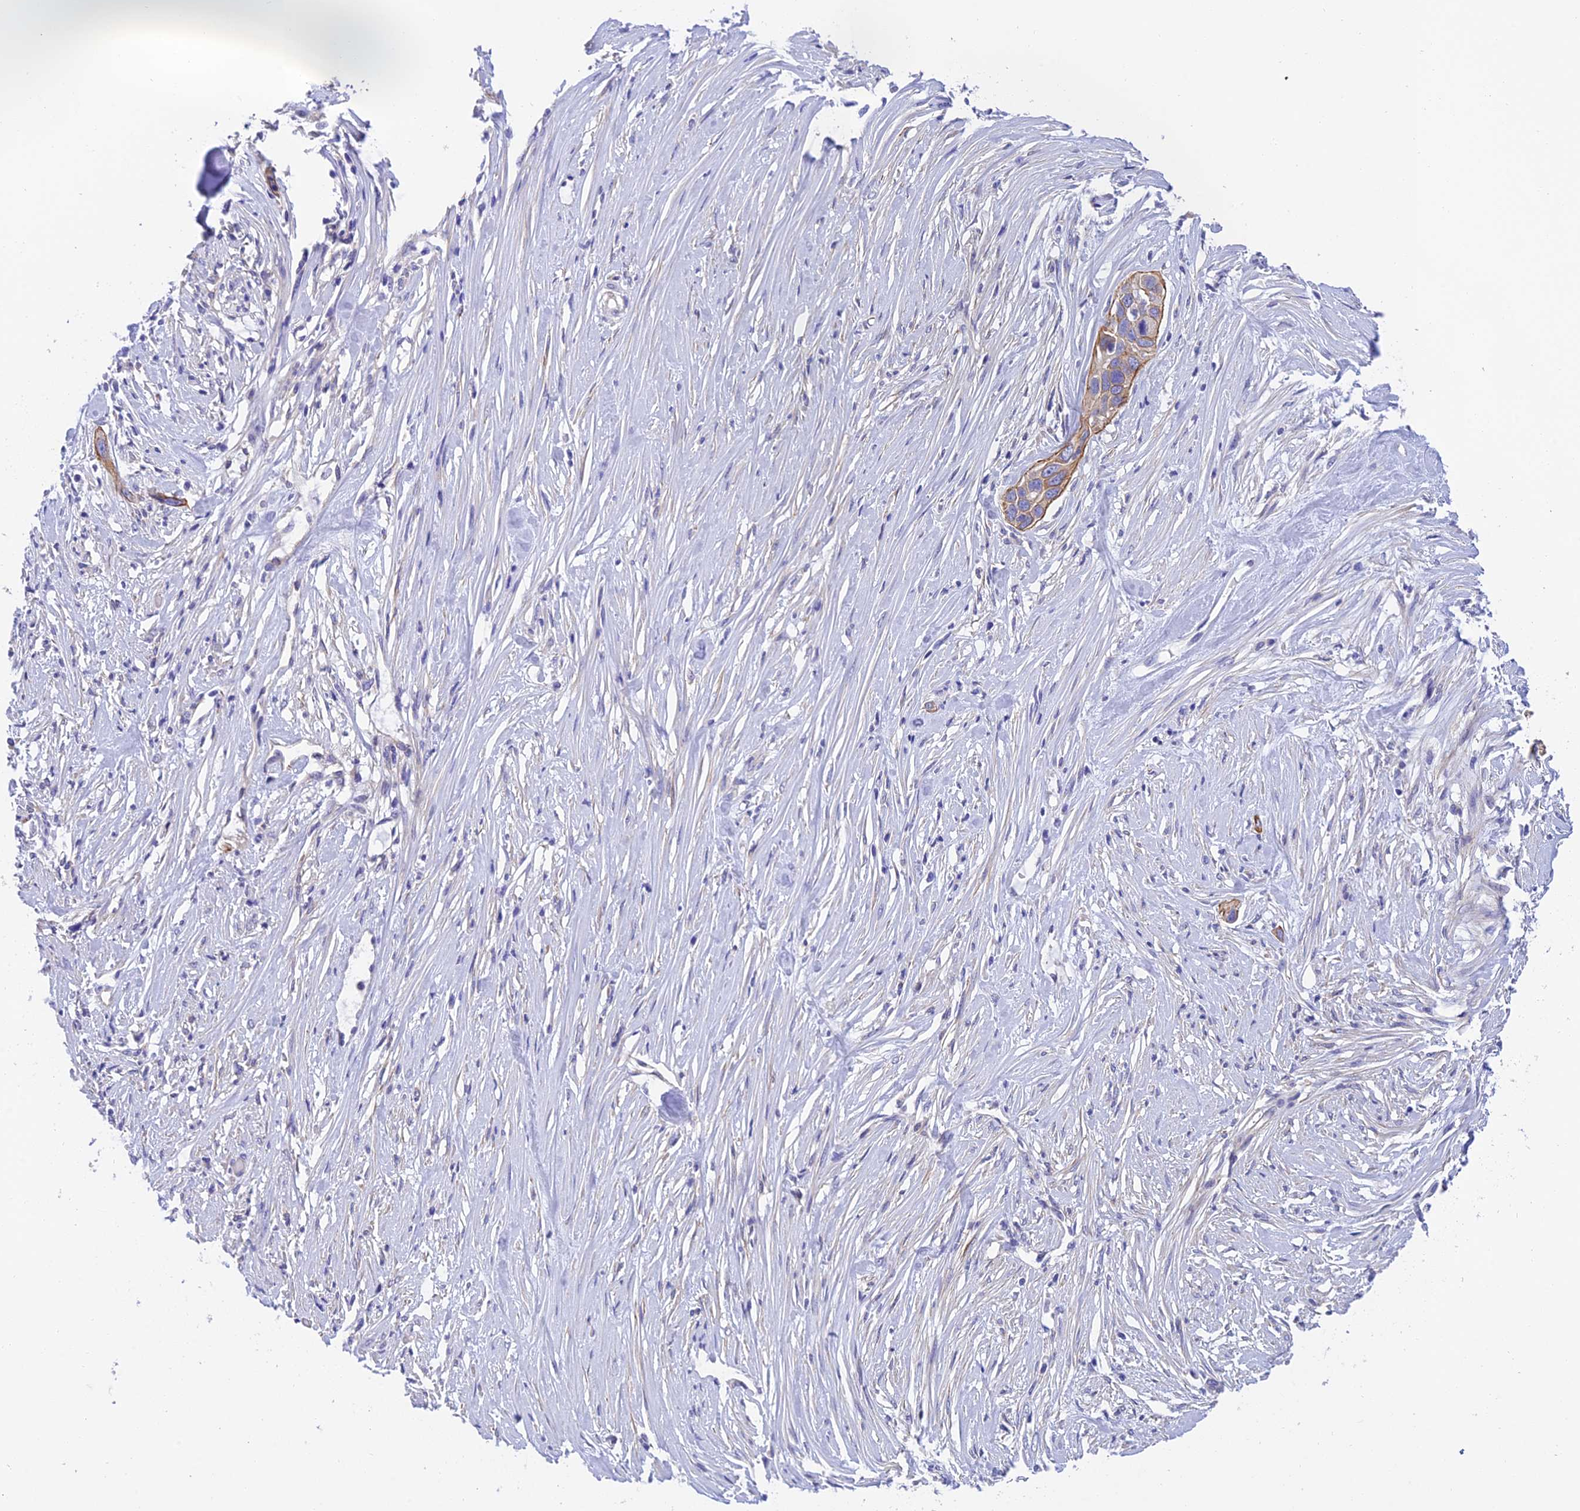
{"staining": {"intensity": "weak", "quantity": "25%-75%", "location": "cytoplasmic/membranous"}, "tissue": "pancreatic cancer", "cell_type": "Tumor cells", "image_type": "cancer", "snomed": [{"axis": "morphology", "description": "Adenocarcinoma, NOS"}, {"axis": "topography", "description": "Pancreas"}], "caption": "This micrograph exhibits IHC staining of adenocarcinoma (pancreatic), with low weak cytoplasmic/membranous staining in about 25%-75% of tumor cells.", "gene": "C17orf67", "patient": {"sex": "female", "age": 60}}